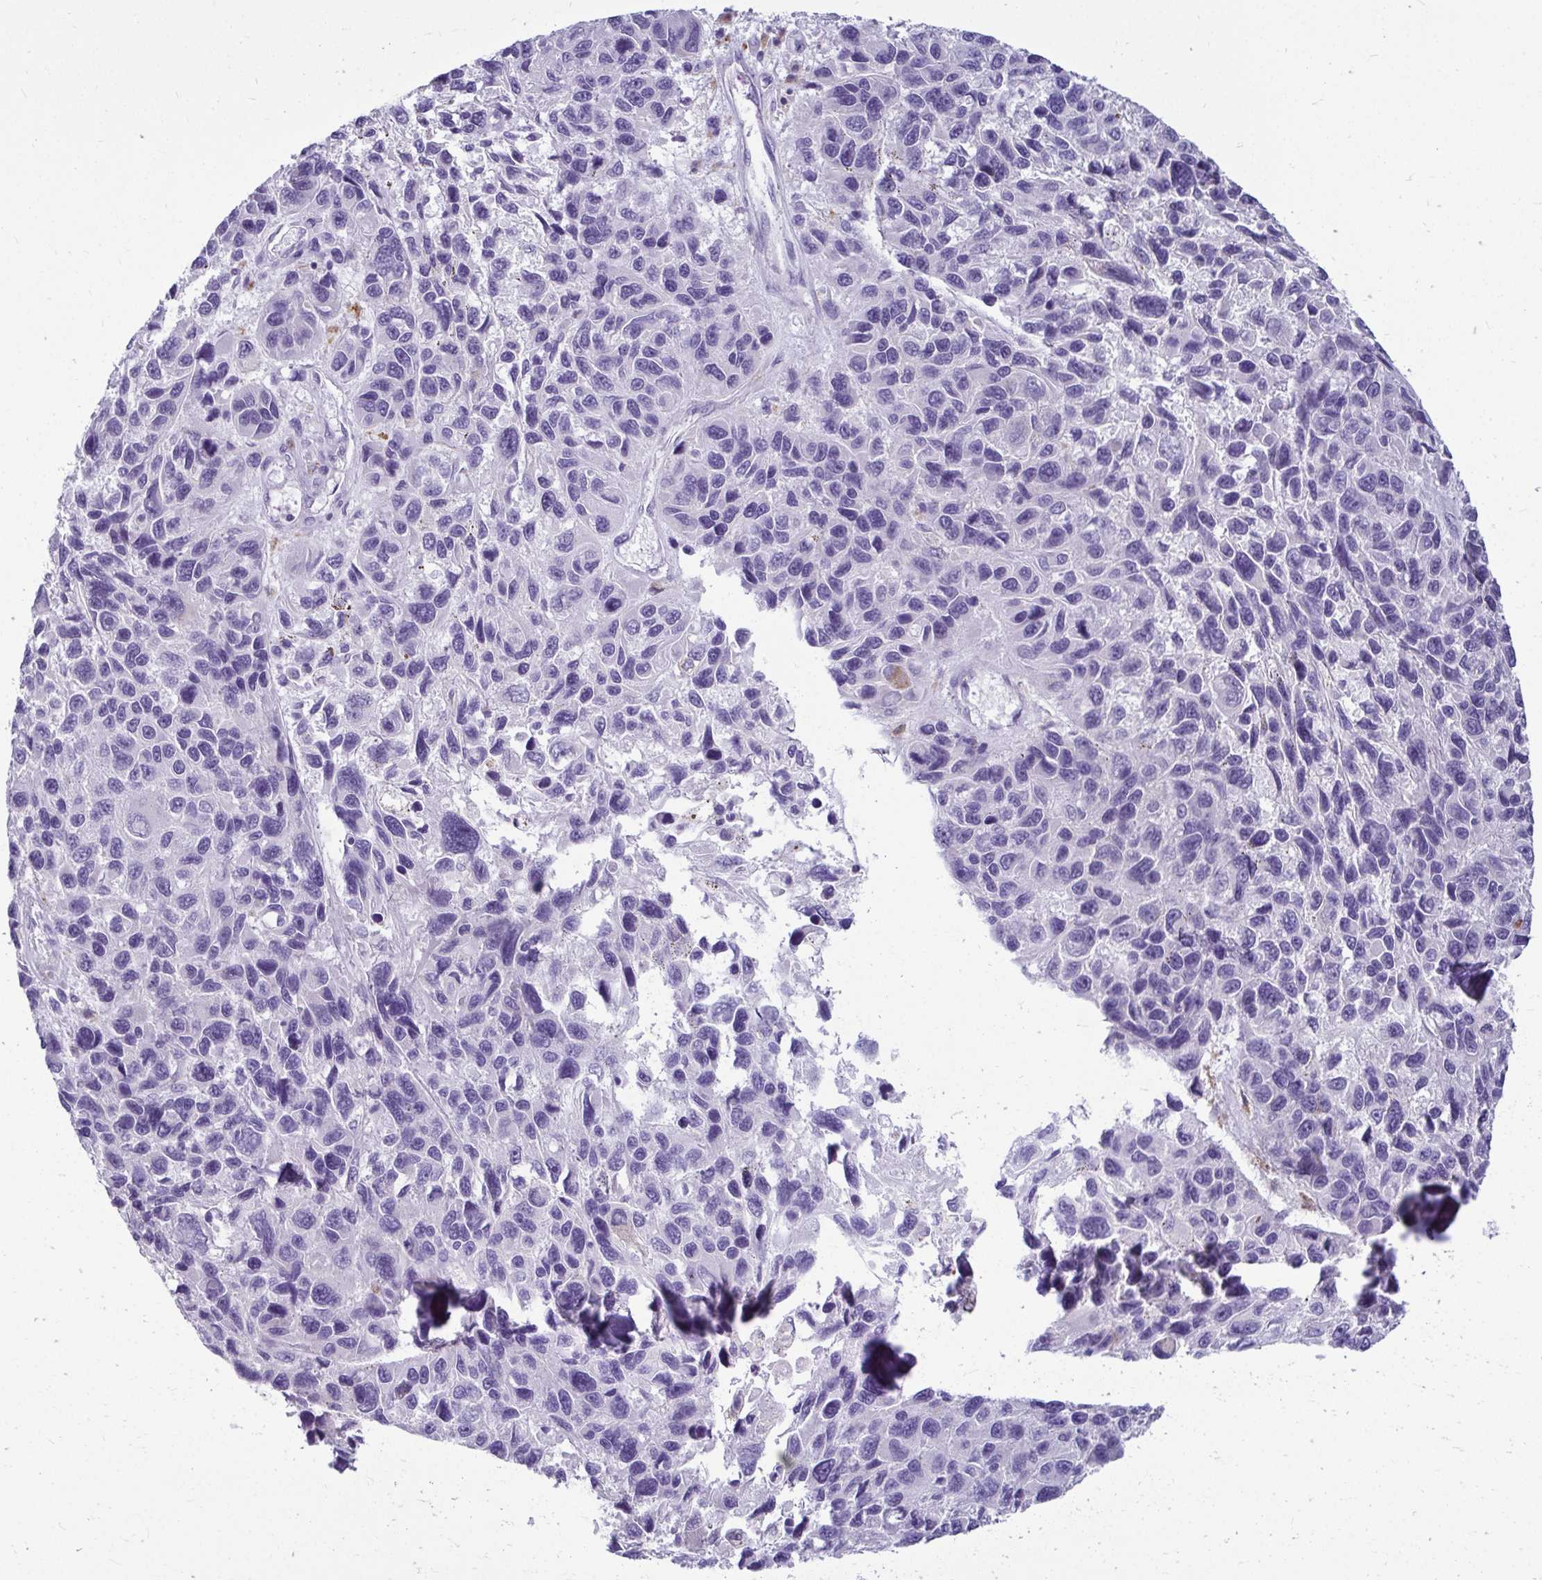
{"staining": {"intensity": "negative", "quantity": "none", "location": "none"}, "tissue": "melanoma", "cell_type": "Tumor cells", "image_type": "cancer", "snomed": [{"axis": "morphology", "description": "Malignant melanoma, NOS"}, {"axis": "topography", "description": "Skin"}], "caption": "An immunohistochemistry image of malignant melanoma is shown. There is no staining in tumor cells of malignant melanoma. (IHC, brightfield microscopy, high magnification).", "gene": "CTSZ", "patient": {"sex": "male", "age": 53}}